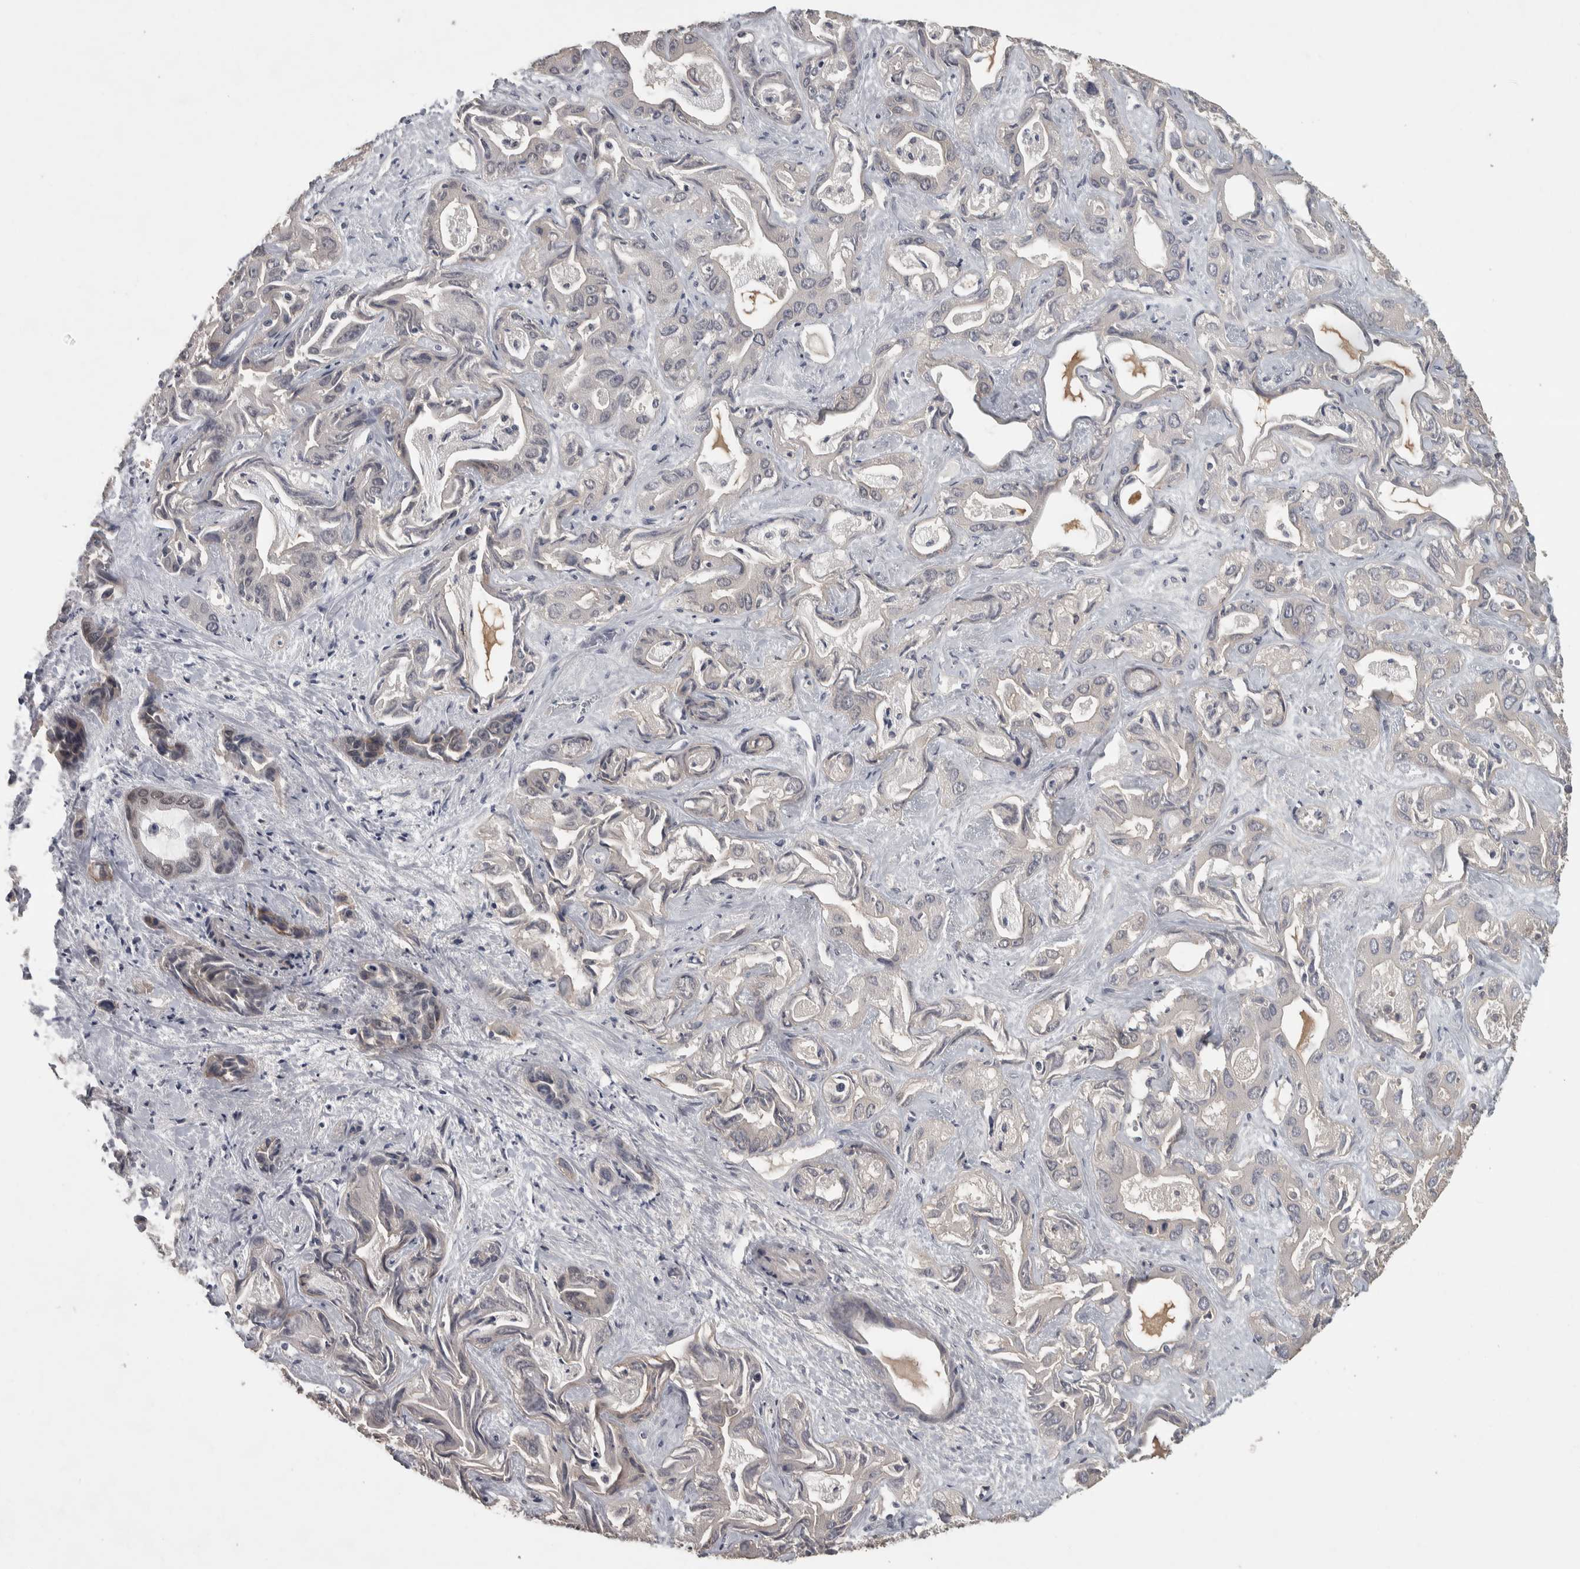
{"staining": {"intensity": "weak", "quantity": "<25%", "location": "cytoplasmic/membranous"}, "tissue": "liver cancer", "cell_type": "Tumor cells", "image_type": "cancer", "snomed": [{"axis": "morphology", "description": "Cholangiocarcinoma"}, {"axis": "topography", "description": "Liver"}], "caption": "This is a micrograph of immunohistochemistry (IHC) staining of cholangiocarcinoma (liver), which shows no staining in tumor cells.", "gene": "ERAL1", "patient": {"sex": "female", "age": 52}}